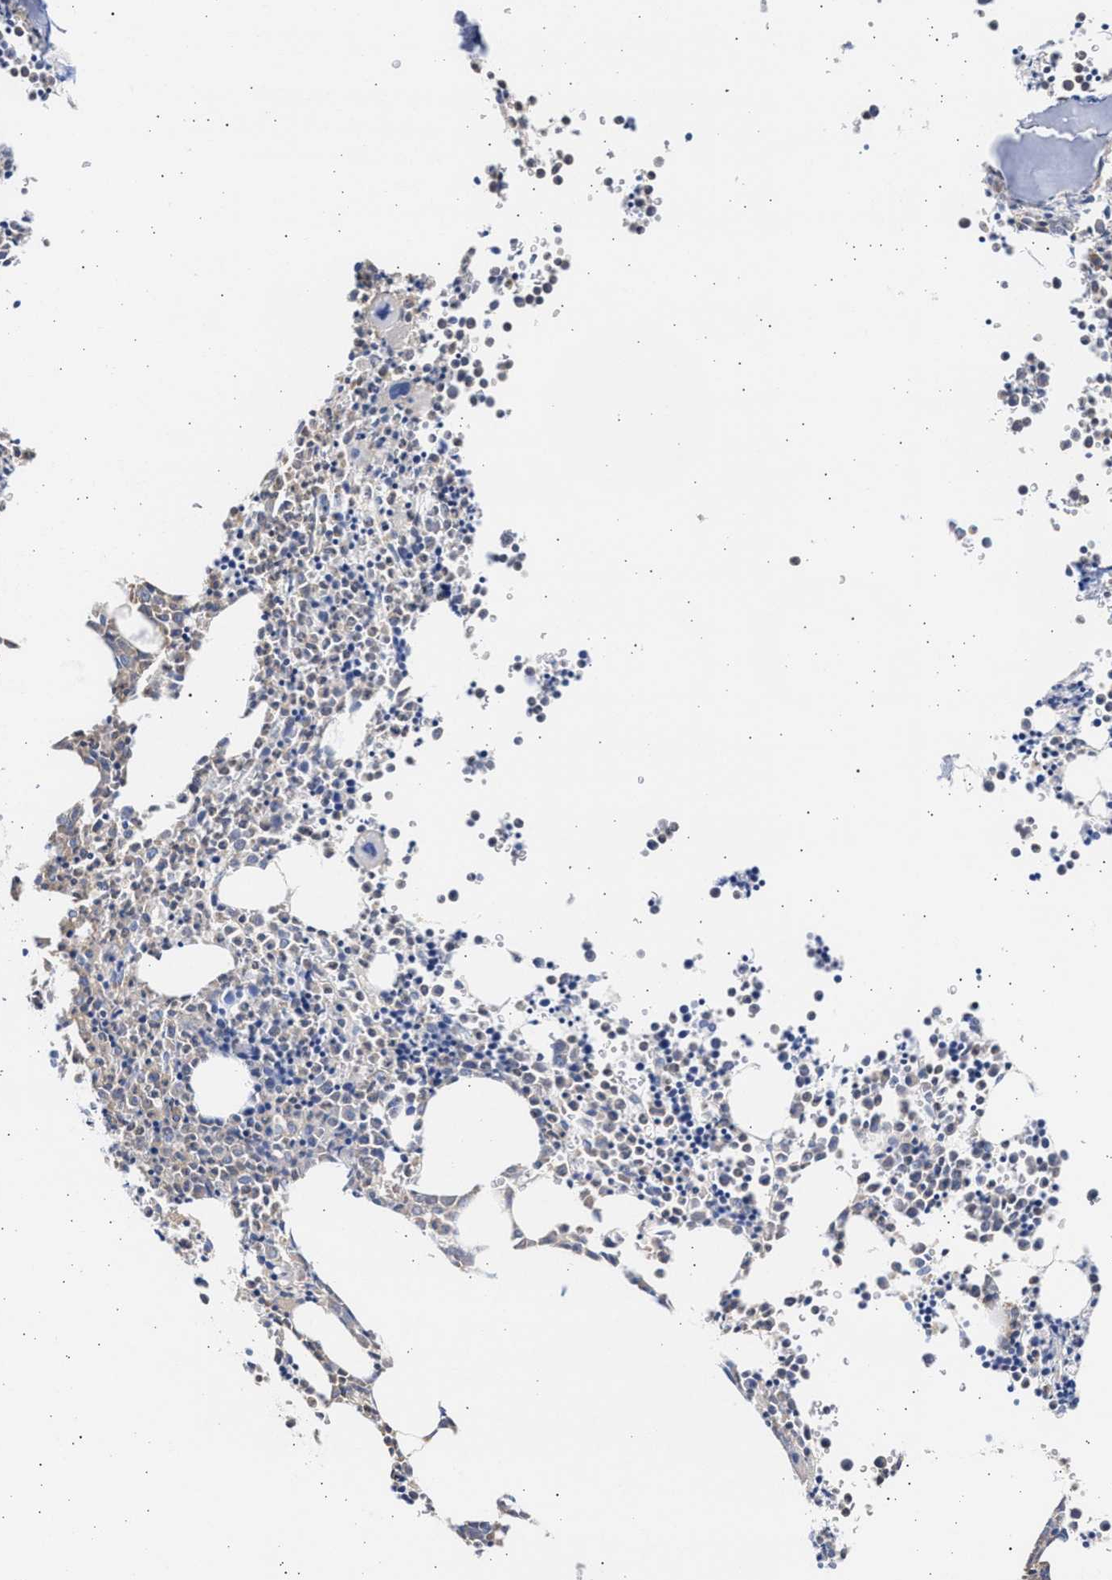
{"staining": {"intensity": "moderate", "quantity": "<25%", "location": "cytoplasmic/membranous"}, "tissue": "bone marrow", "cell_type": "Hematopoietic cells", "image_type": "normal", "snomed": [{"axis": "morphology", "description": "Normal tissue, NOS"}, {"axis": "morphology", "description": "Inflammation, NOS"}, {"axis": "topography", "description": "Bone marrow"}], "caption": "Immunohistochemistry photomicrograph of normal bone marrow: bone marrow stained using IHC reveals low levels of moderate protein expression localized specifically in the cytoplasmic/membranous of hematopoietic cells, appearing as a cytoplasmic/membranous brown color.", "gene": "ALDOC", "patient": {"sex": "male", "age": 31}}